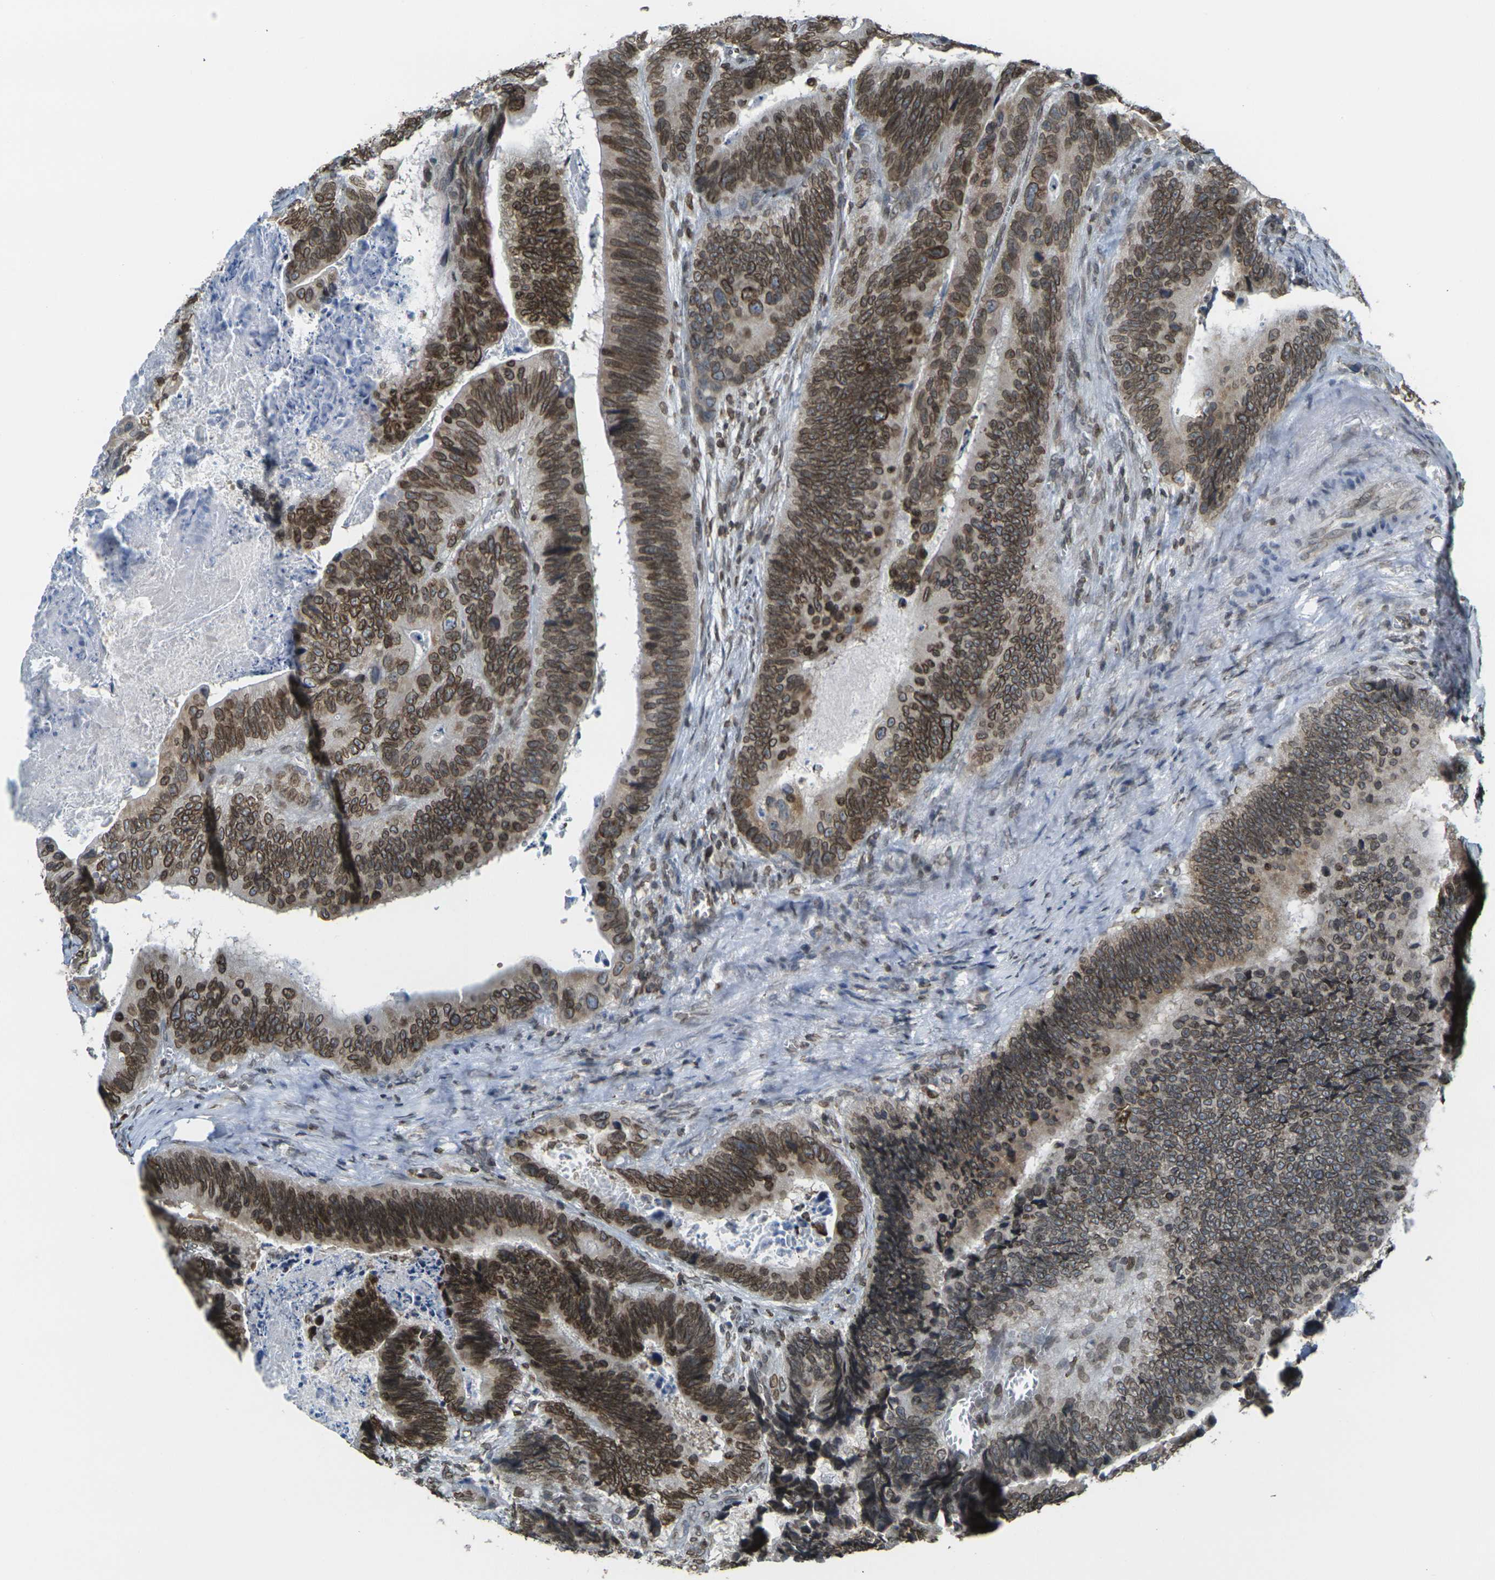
{"staining": {"intensity": "strong", "quantity": ">75%", "location": "cytoplasmic/membranous,nuclear"}, "tissue": "colorectal cancer", "cell_type": "Tumor cells", "image_type": "cancer", "snomed": [{"axis": "morphology", "description": "Adenocarcinoma, NOS"}, {"axis": "topography", "description": "Colon"}], "caption": "About >75% of tumor cells in adenocarcinoma (colorectal) exhibit strong cytoplasmic/membranous and nuclear protein positivity as visualized by brown immunohistochemical staining.", "gene": "BRDT", "patient": {"sex": "male", "age": 72}}